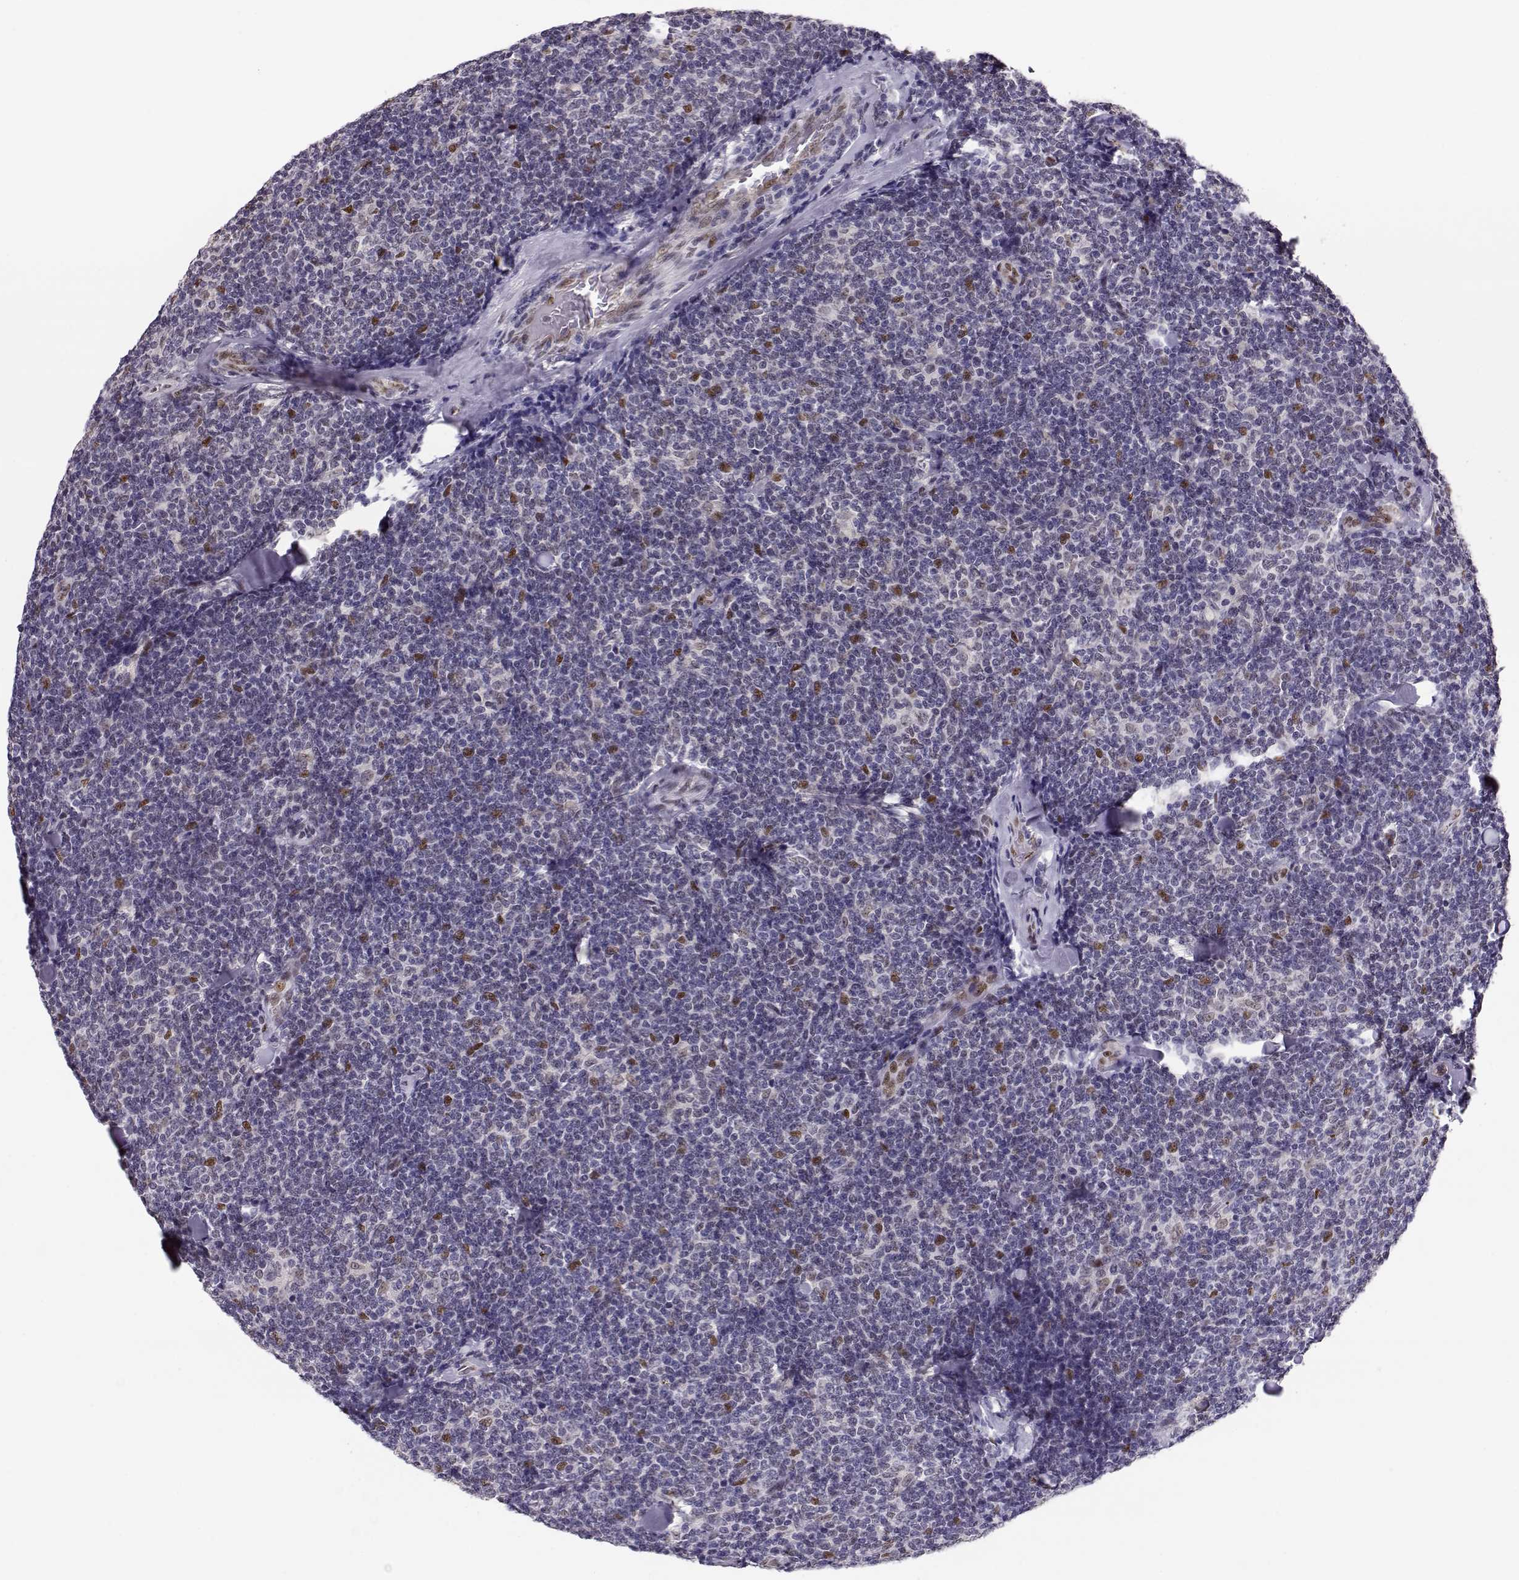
{"staining": {"intensity": "negative", "quantity": "none", "location": "none"}, "tissue": "lymphoma", "cell_type": "Tumor cells", "image_type": "cancer", "snomed": [{"axis": "morphology", "description": "Malignant lymphoma, non-Hodgkin's type, Low grade"}, {"axis": "topography", "description": "Lymph node"}], "caption": "High power microscopy micrograph of an immunohistochemistry (IHC) image of low-grade malignant lymphoma, non-Hodgkin's type, revealing no significant staining in tumor cells. (Stains: DAB immunohistochemistry (IHC) with hematoxylin counter stain, Microscopy: brightfield microscopy at high magnification).", "gene": "POLI", "patient": {"sex": "female", "age": 56}}